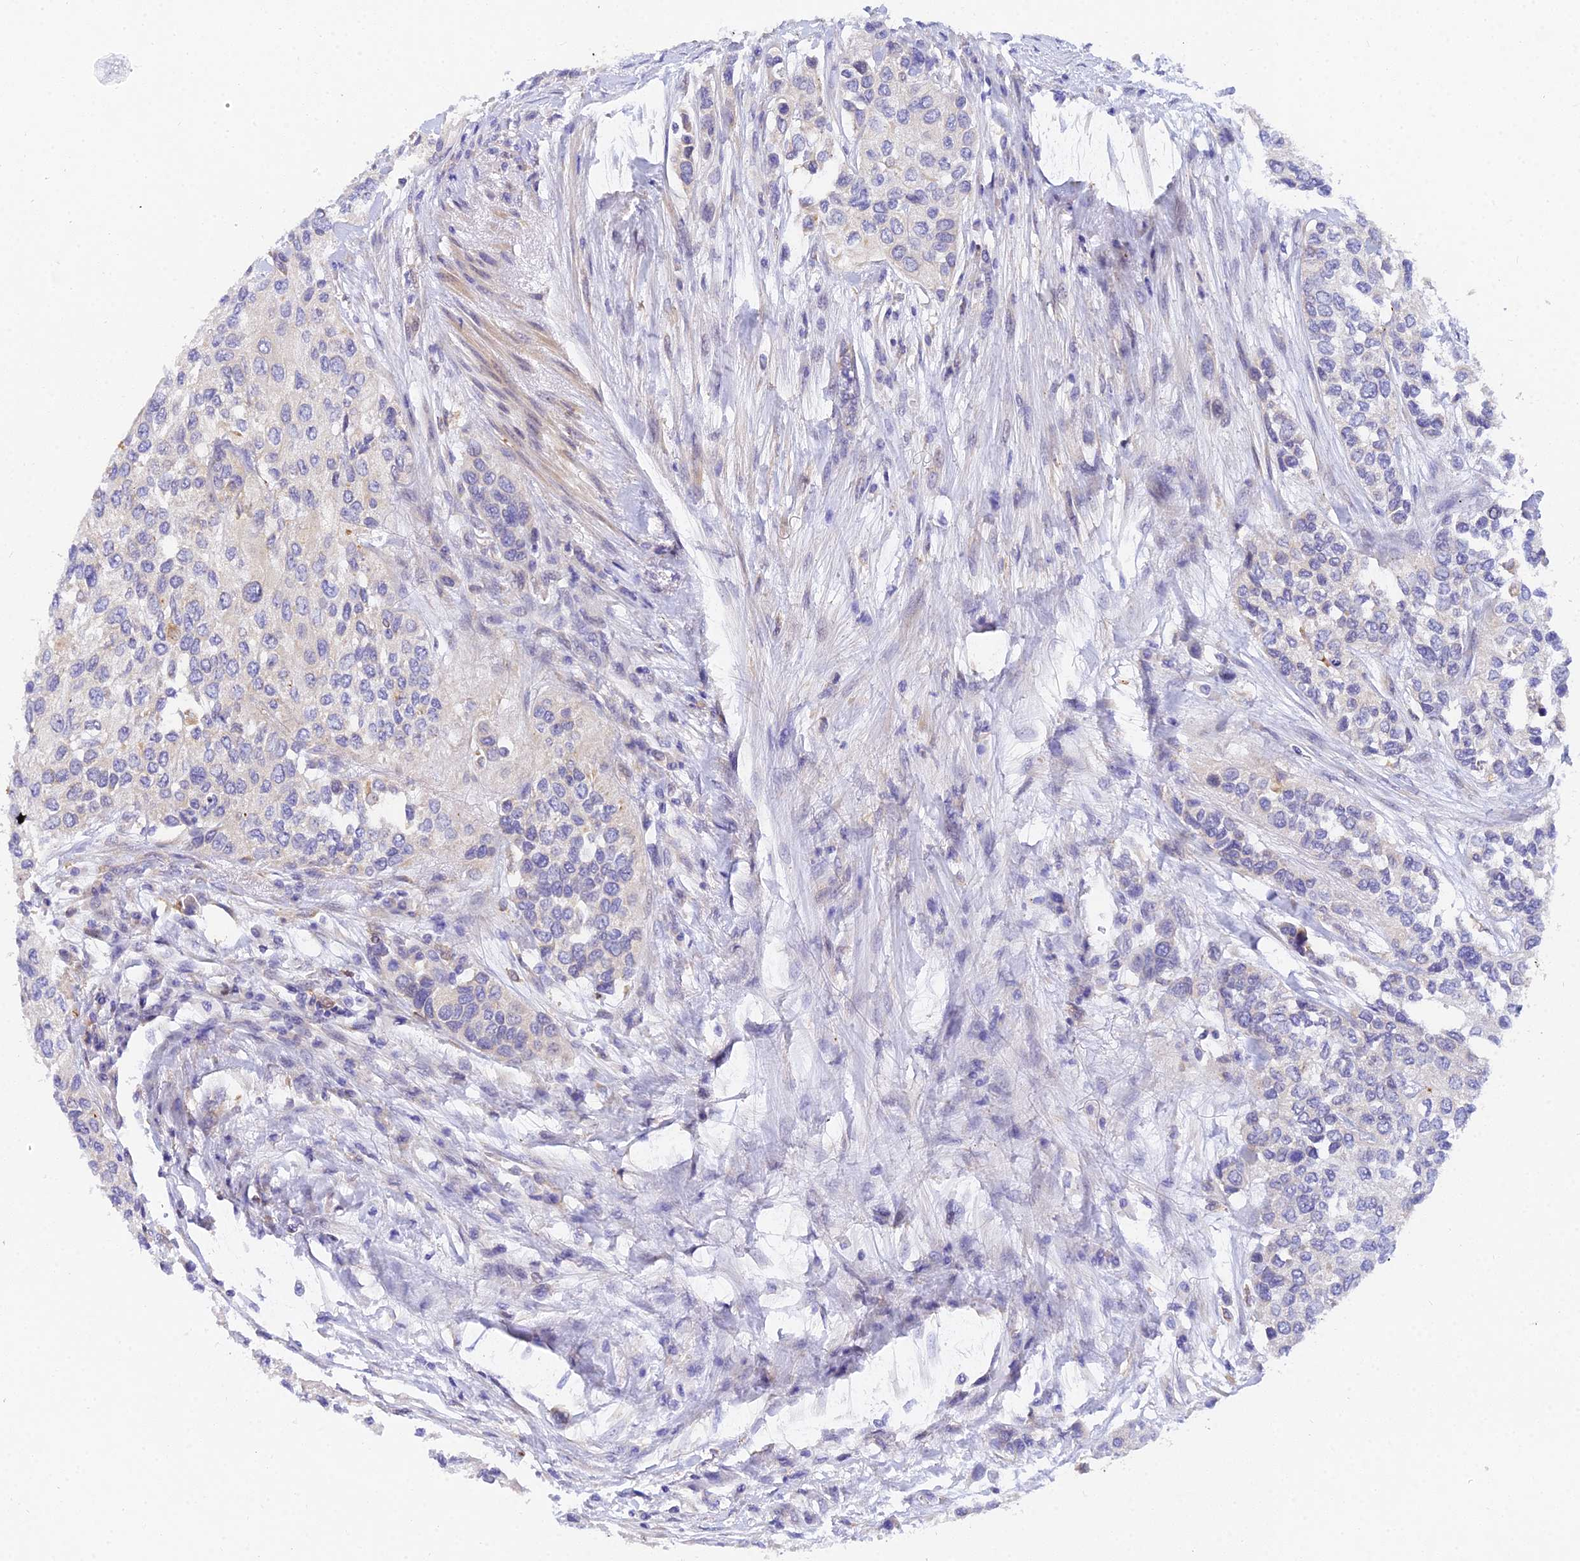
{"staining": {"intensity": "negative", "quantity": "none", "location": "none"}, "tissue": "urothelial cancer", "cell_type": "Tumor cells", "image_type": "cancer", "snomed": [{"axis": "morphology", "description": "Normal tissue, NOS"}, {"axis": "morphology", "description": "Urothelial carcinoma, High grade"}, {"axis": "topography", "description": "Vascular tissue"}, {"axis": "topography", "description": "Urinary bladder"}], "caption": "This is an IHC photomicrograph of human urothelial carcinoma (high-grade). There is no expression in tumor cells.", "gene": "ARL8B", "patient": {"sex": "female", "age": 56}}